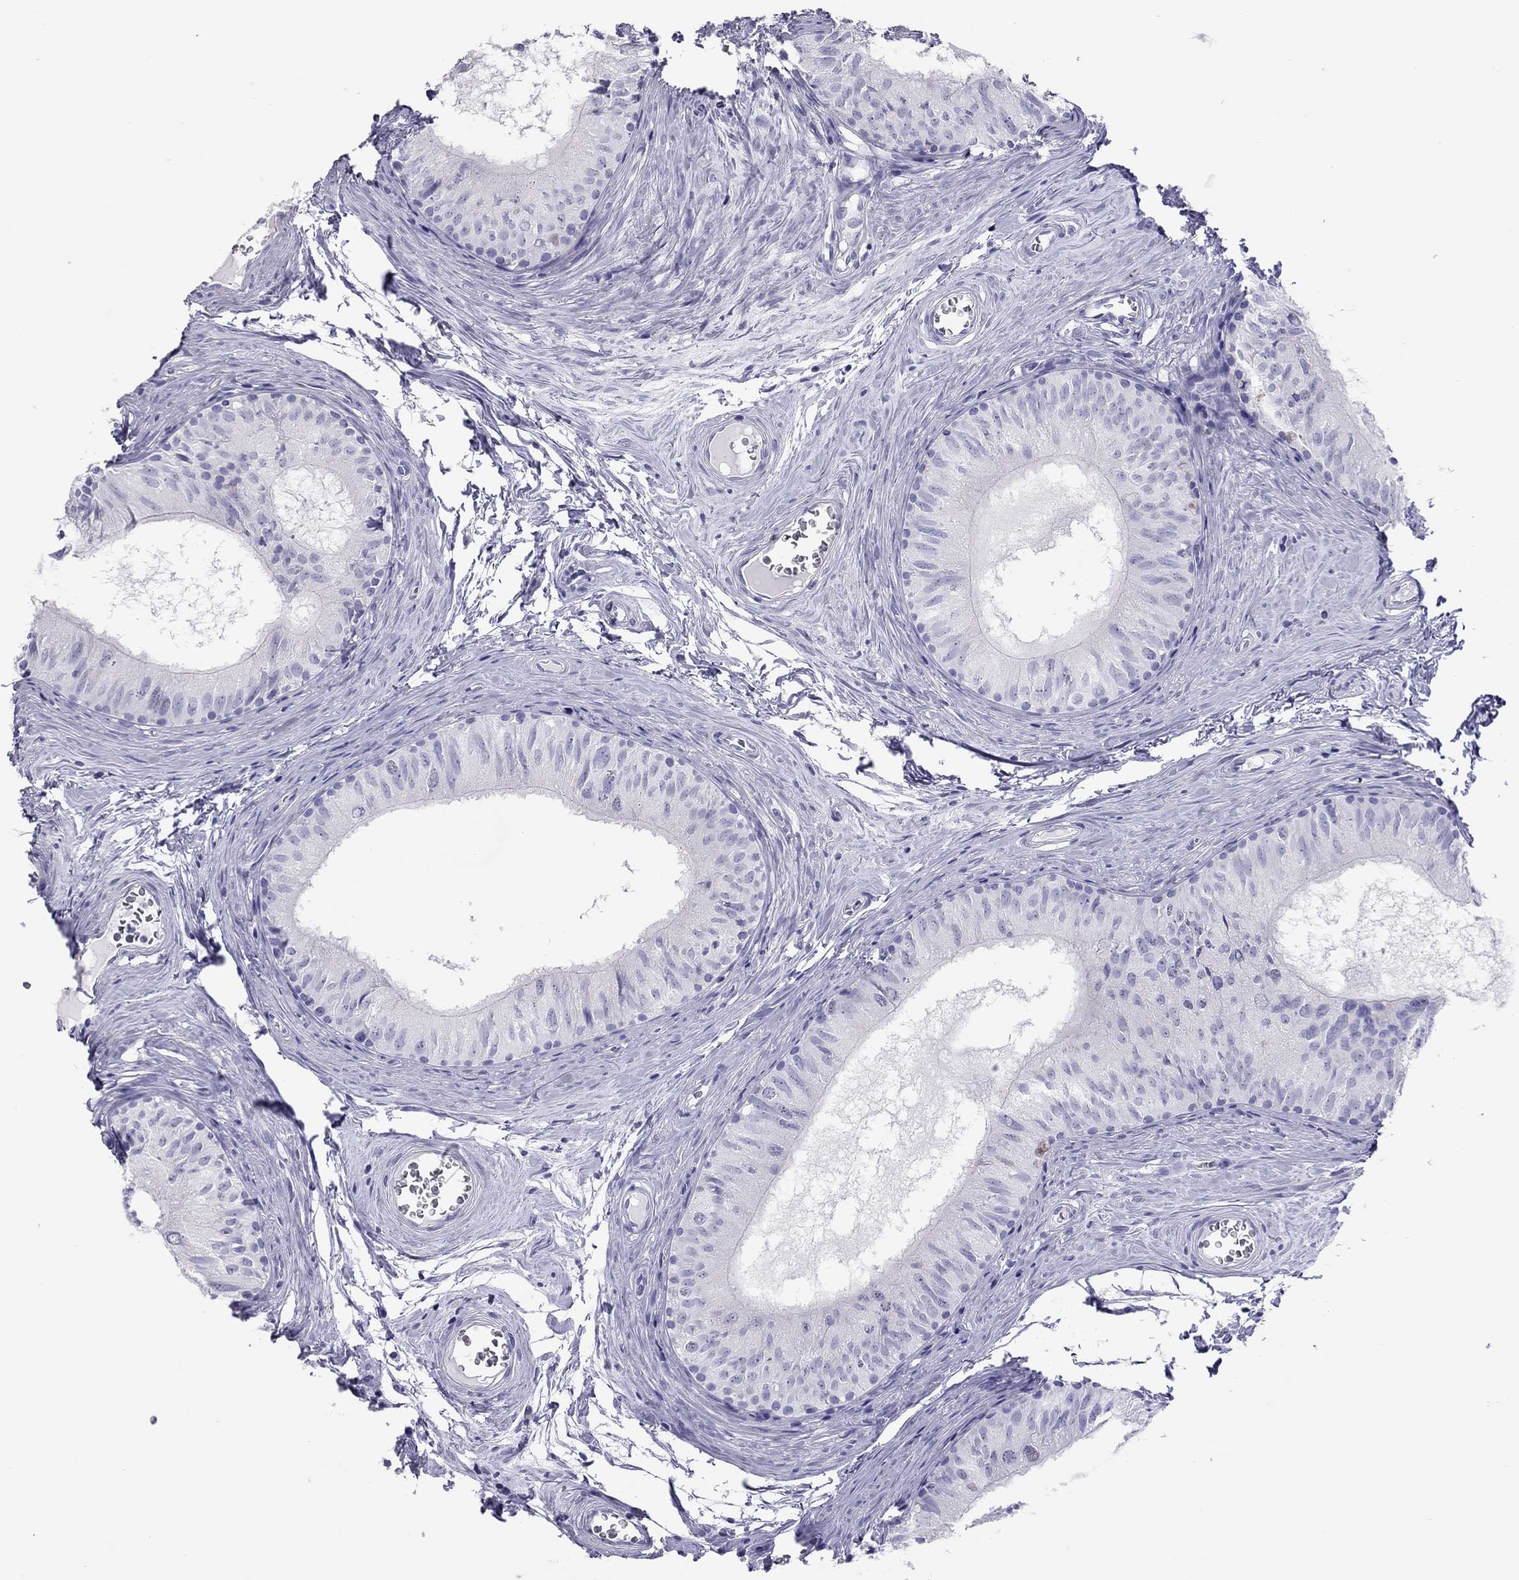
{"staining": {"intensity": "negative", "quantity": "none", "location": "none"}, "tissue": "epididymis", "cell_type": "Glandular cells", "image_type": "normal", "snomed": [{"axis": "morphology", "description": "Normal tissue, NOS"}, {"axis": "topography", "description": "Epididymis"}], "caption": "Glandular cells are negative for protein expression in unremarkable human epididymis.", "gene": "STAG3", "patient": {"sex": "male", "age": 52}}